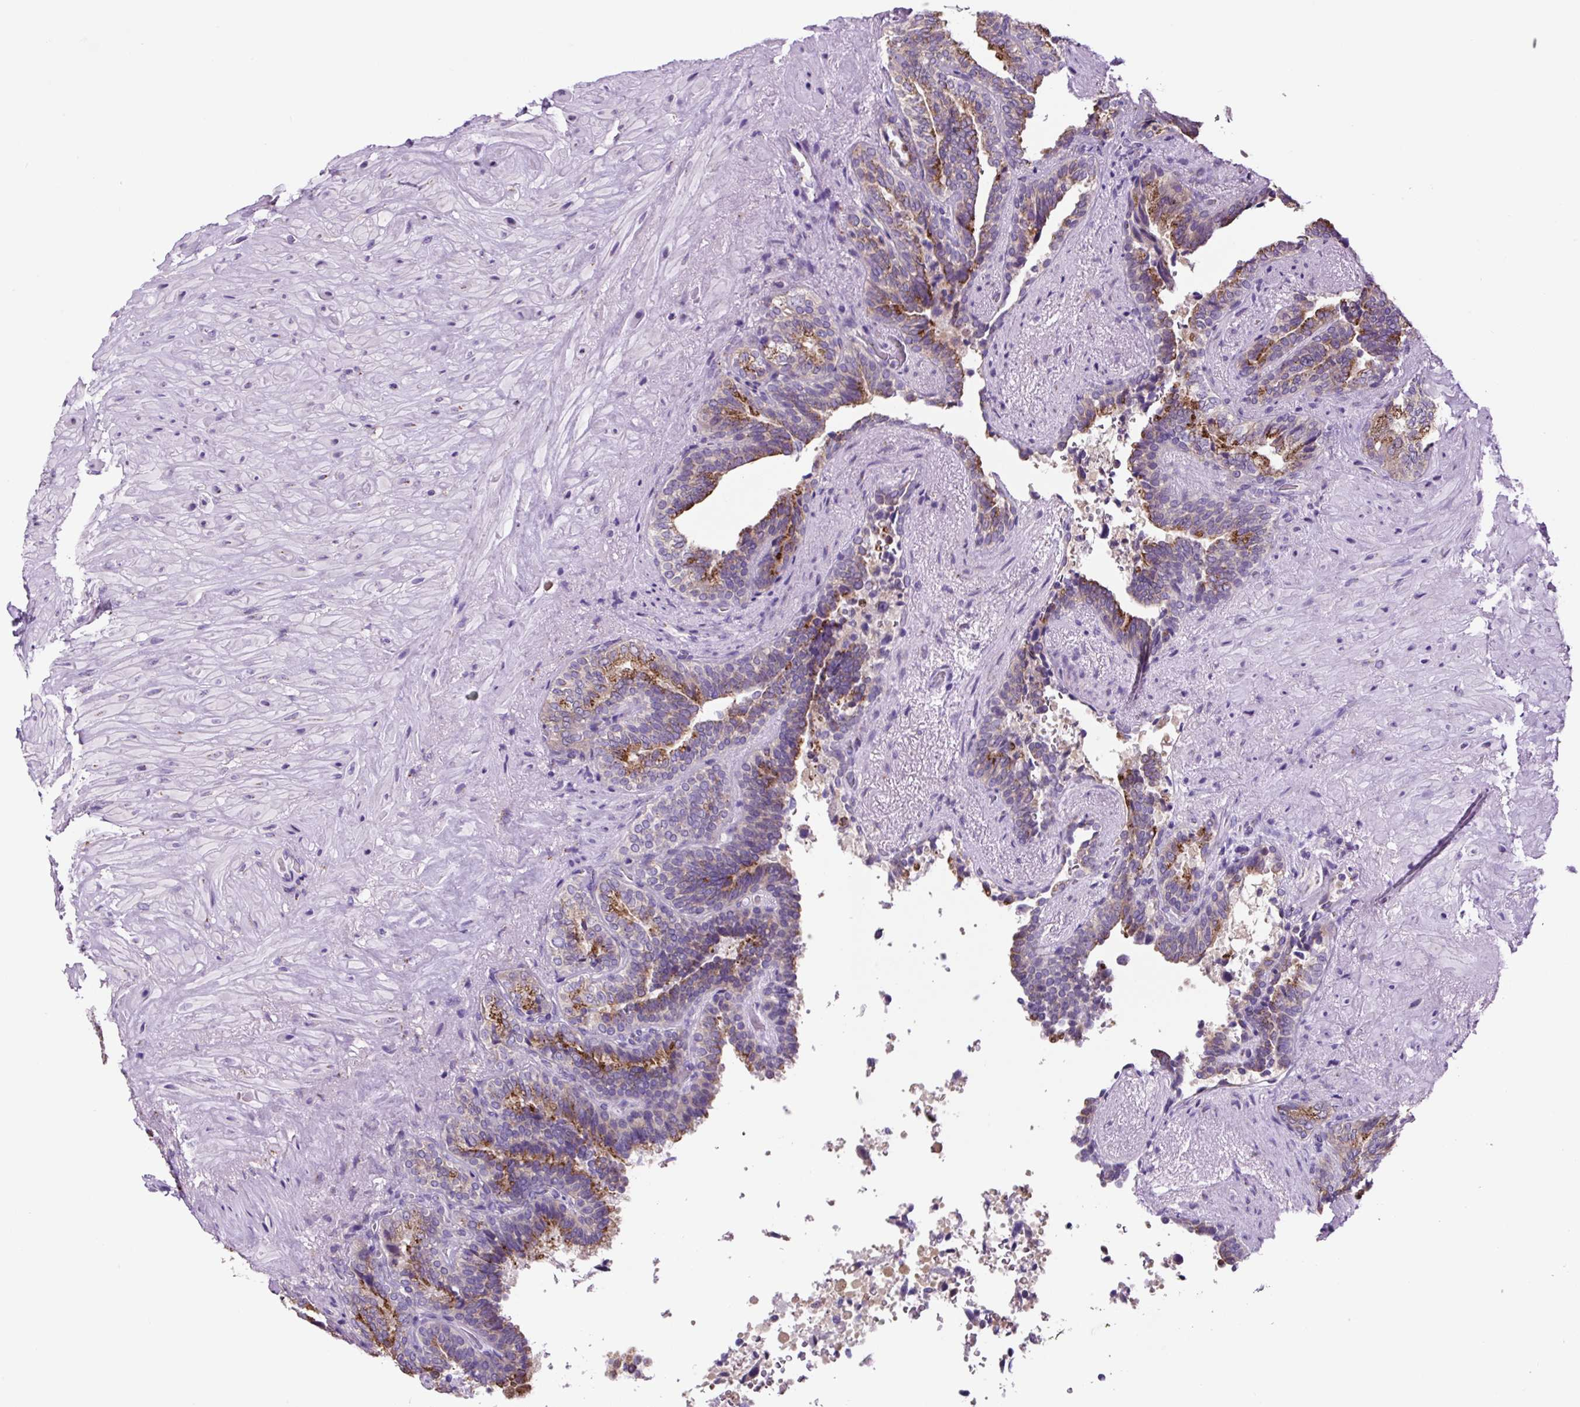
{"staining": {"intensity": "moderate", "quantity": "25%-75%", "location": "cytoplasmic/membranous"}, "tissue": "seminal vesicle", "cell_type": "Glandular cells", "image_type": "normal", "snomed": [{"axis": "morphology", "description": "Normal tissue, NOS"}, {"axis": "topography", "description": "Seminal veicle"}, {"axis": "topography", "description": "Peripheral nerve tissue"}], "caption": "IHC photomicrograph of benign seminal vesicle: seminal vesicle stained using immunohistochemistry reveals medium levels of moderate protein expression localized specifically in the cytoplasmic/membranous of glandular cells, appearing as a cytoplasmic/membranous brown color.", "gene": "GORASP1", "patient": {"sex": "male", "age": 63}}